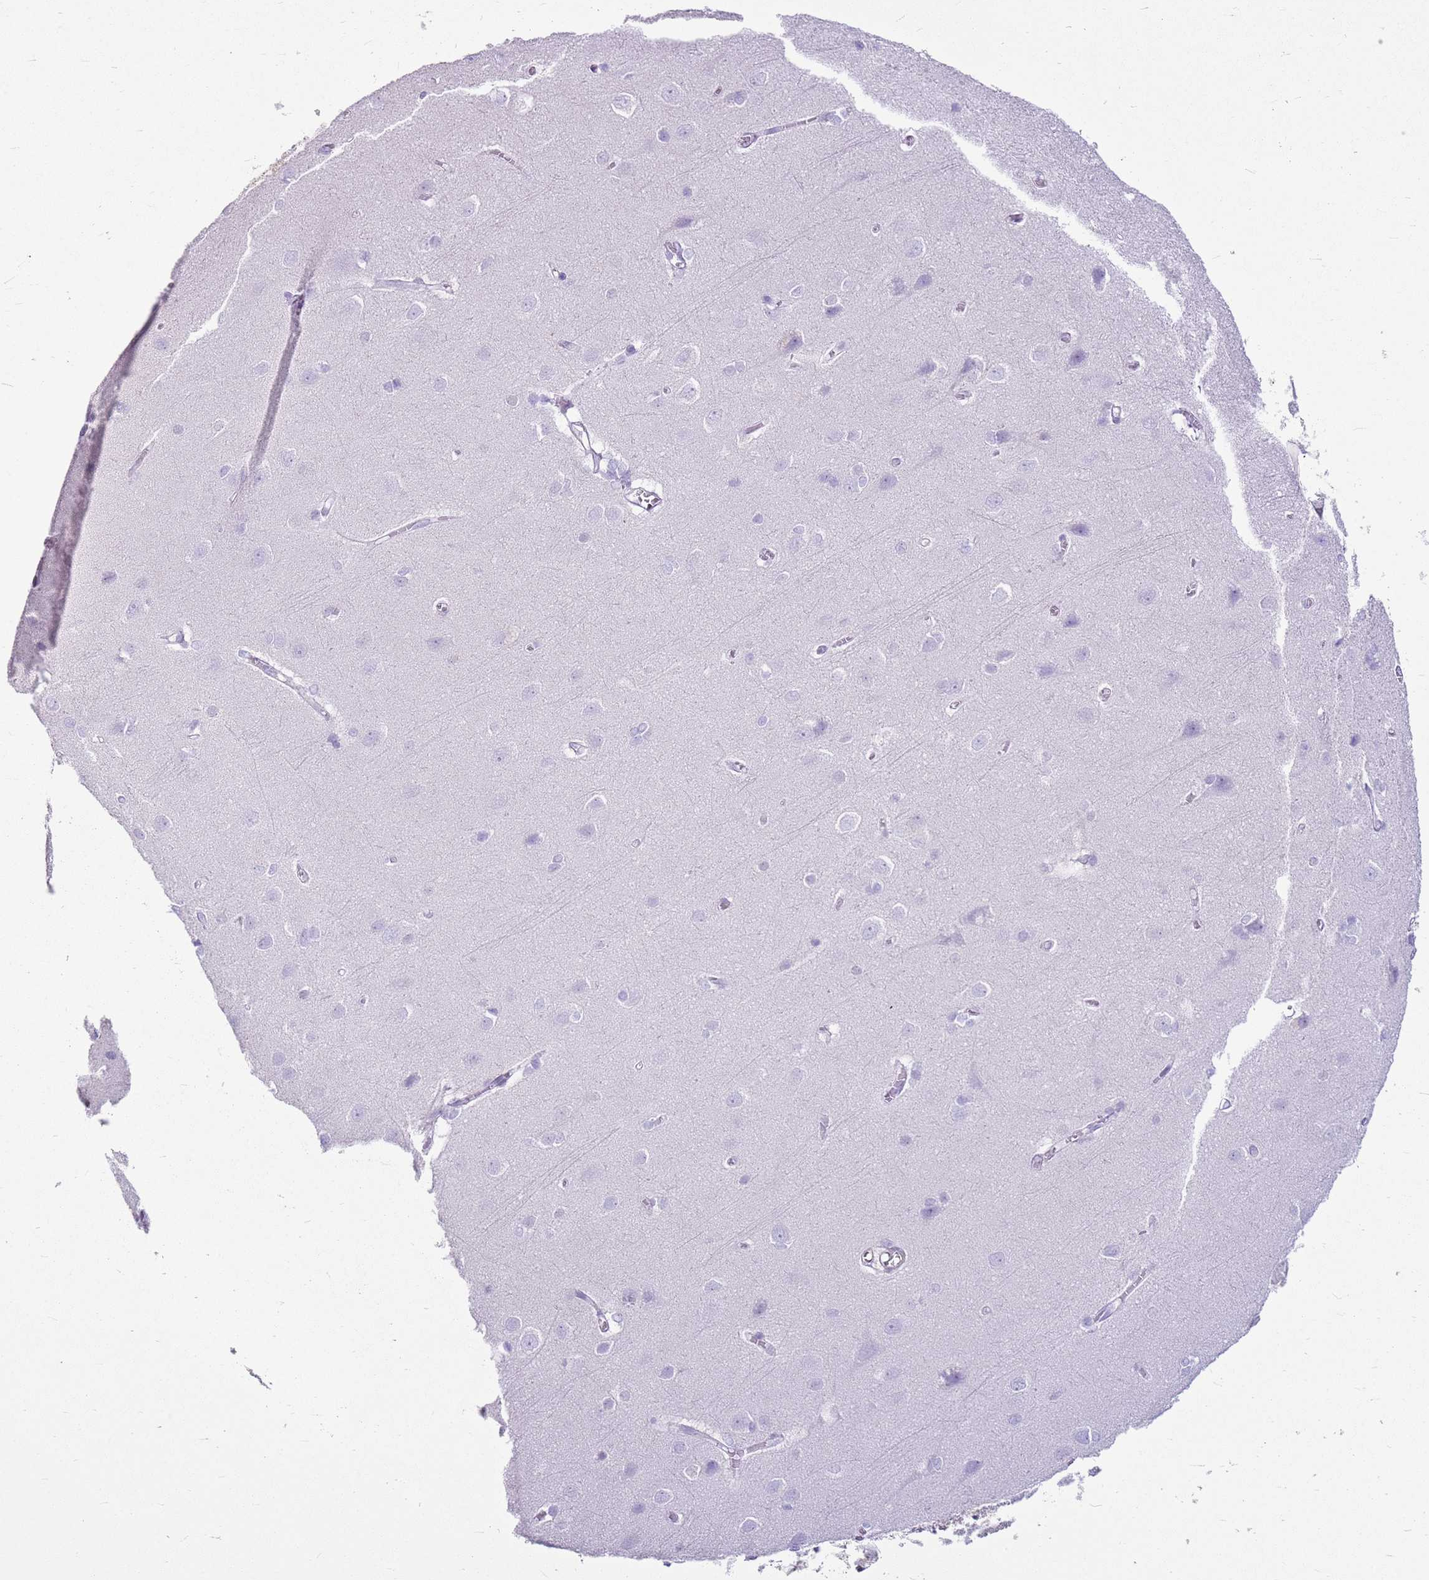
{"staining": {"intensity": "negative", "quantity": "none", "location": "none"}, "tissue": "cerebral cortex", "cell_type": "Endothelial cells", "image_type": "normal", "snomed": [{"axis": "morphology", "description": "Normal tissue, NOS"}, {"axis": "topography", "description": "Cerebral cortex"}], "caption": "Endothelial cells show no significant expression in normal cerebral cortex. (Stains: DAB IHC with hematoxylin counter stain, Microscopy: brightfield microscopy at high magnification).", "gene": "HSPB1", "patient": {"sex": "male", "age": 37}}